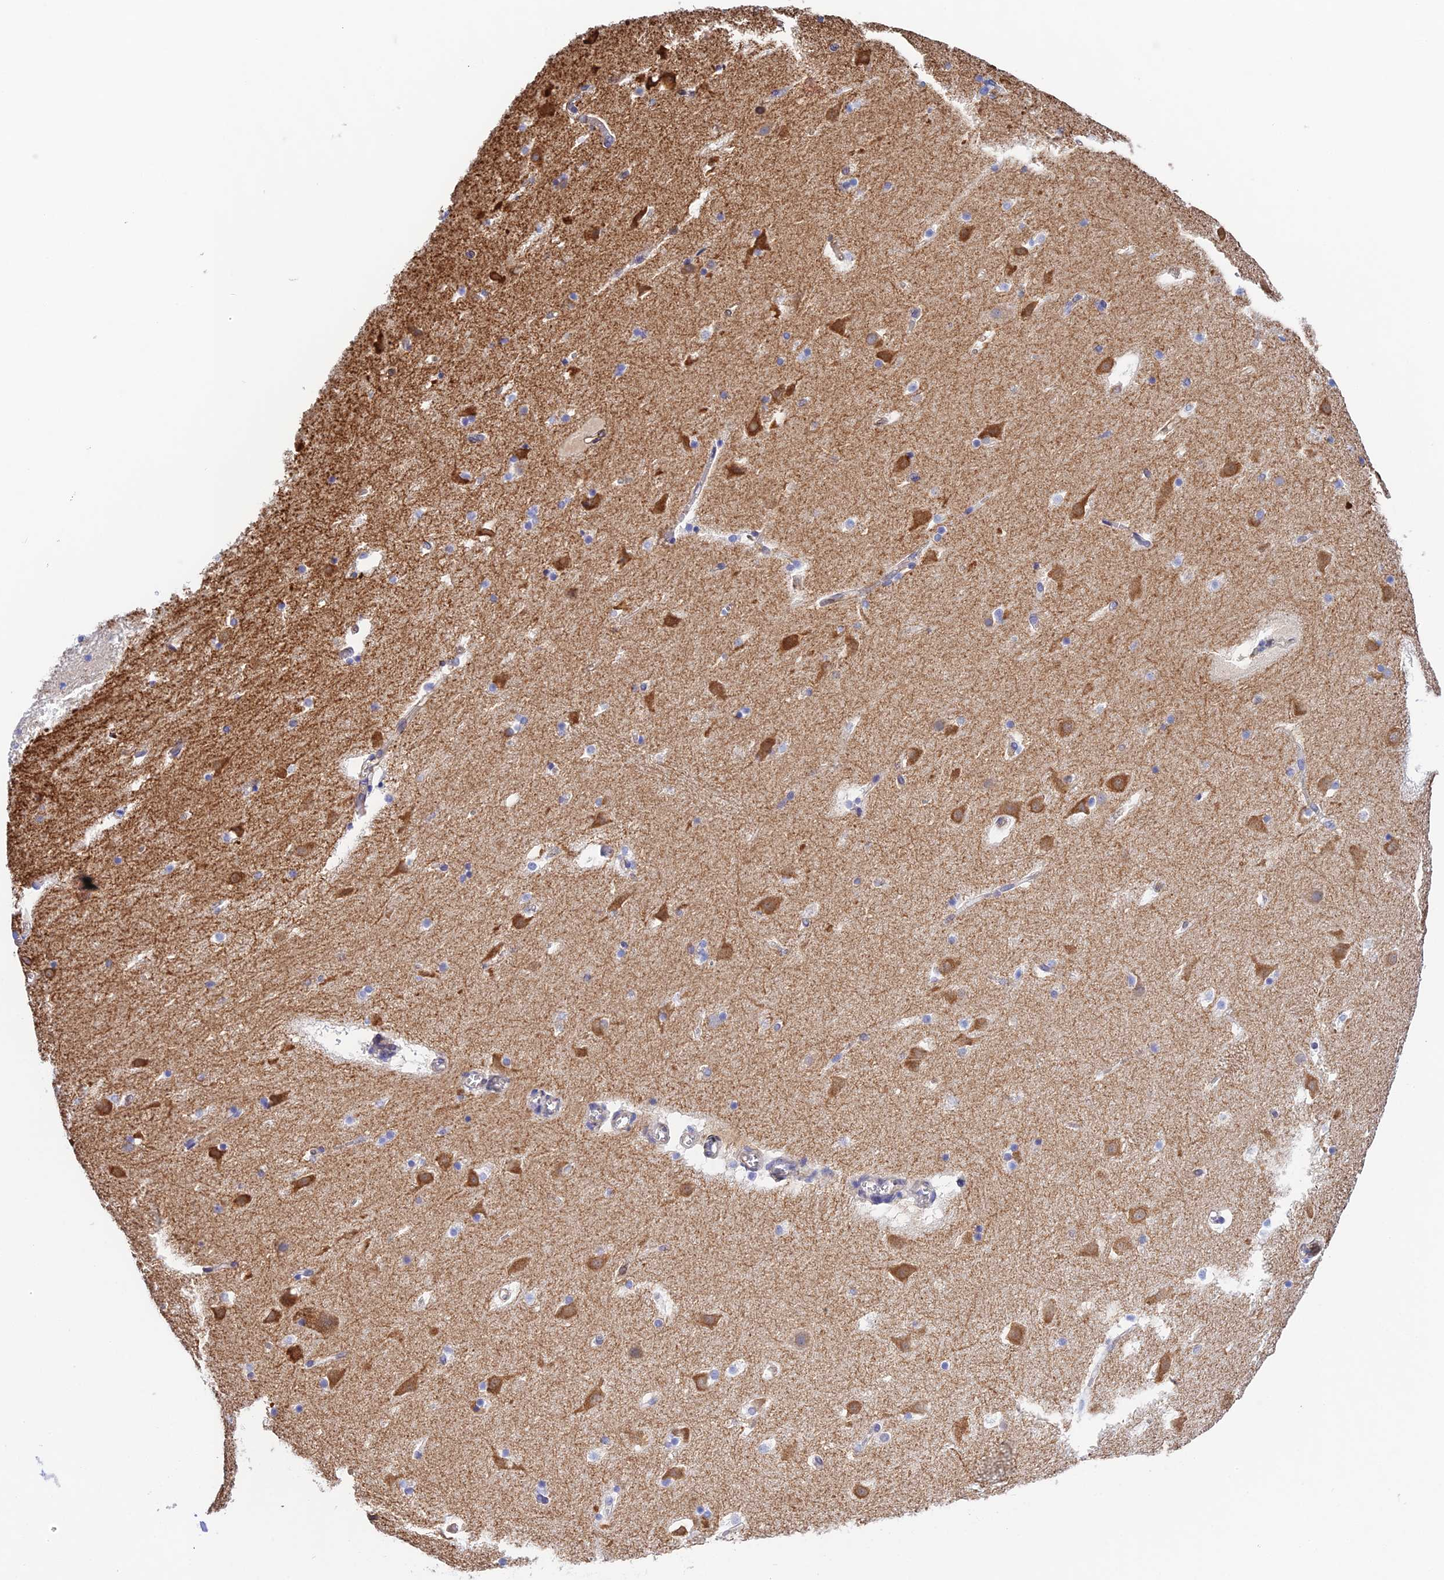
{"staining": {"intensity": "strong", "quantity": "<25%", "location": "cytoplasmic/membranous"}, "tissue": "caudate", "cell_type": "Glial cells", "image_type": "normal", "snomed": [{"axis": "morphology", "description": "Normal tissue, NOS"}, {"axis": "topography", "description": "Lateral ventricle wall"}], "caption": "Brown immunohistochemical staining in unremarkable caudate demonstrates strong cytoplasmic/membranous staining in about <25% of glial cells.", "gene": "MXRA7", "patient": {"sex": "male", "age": 45}}